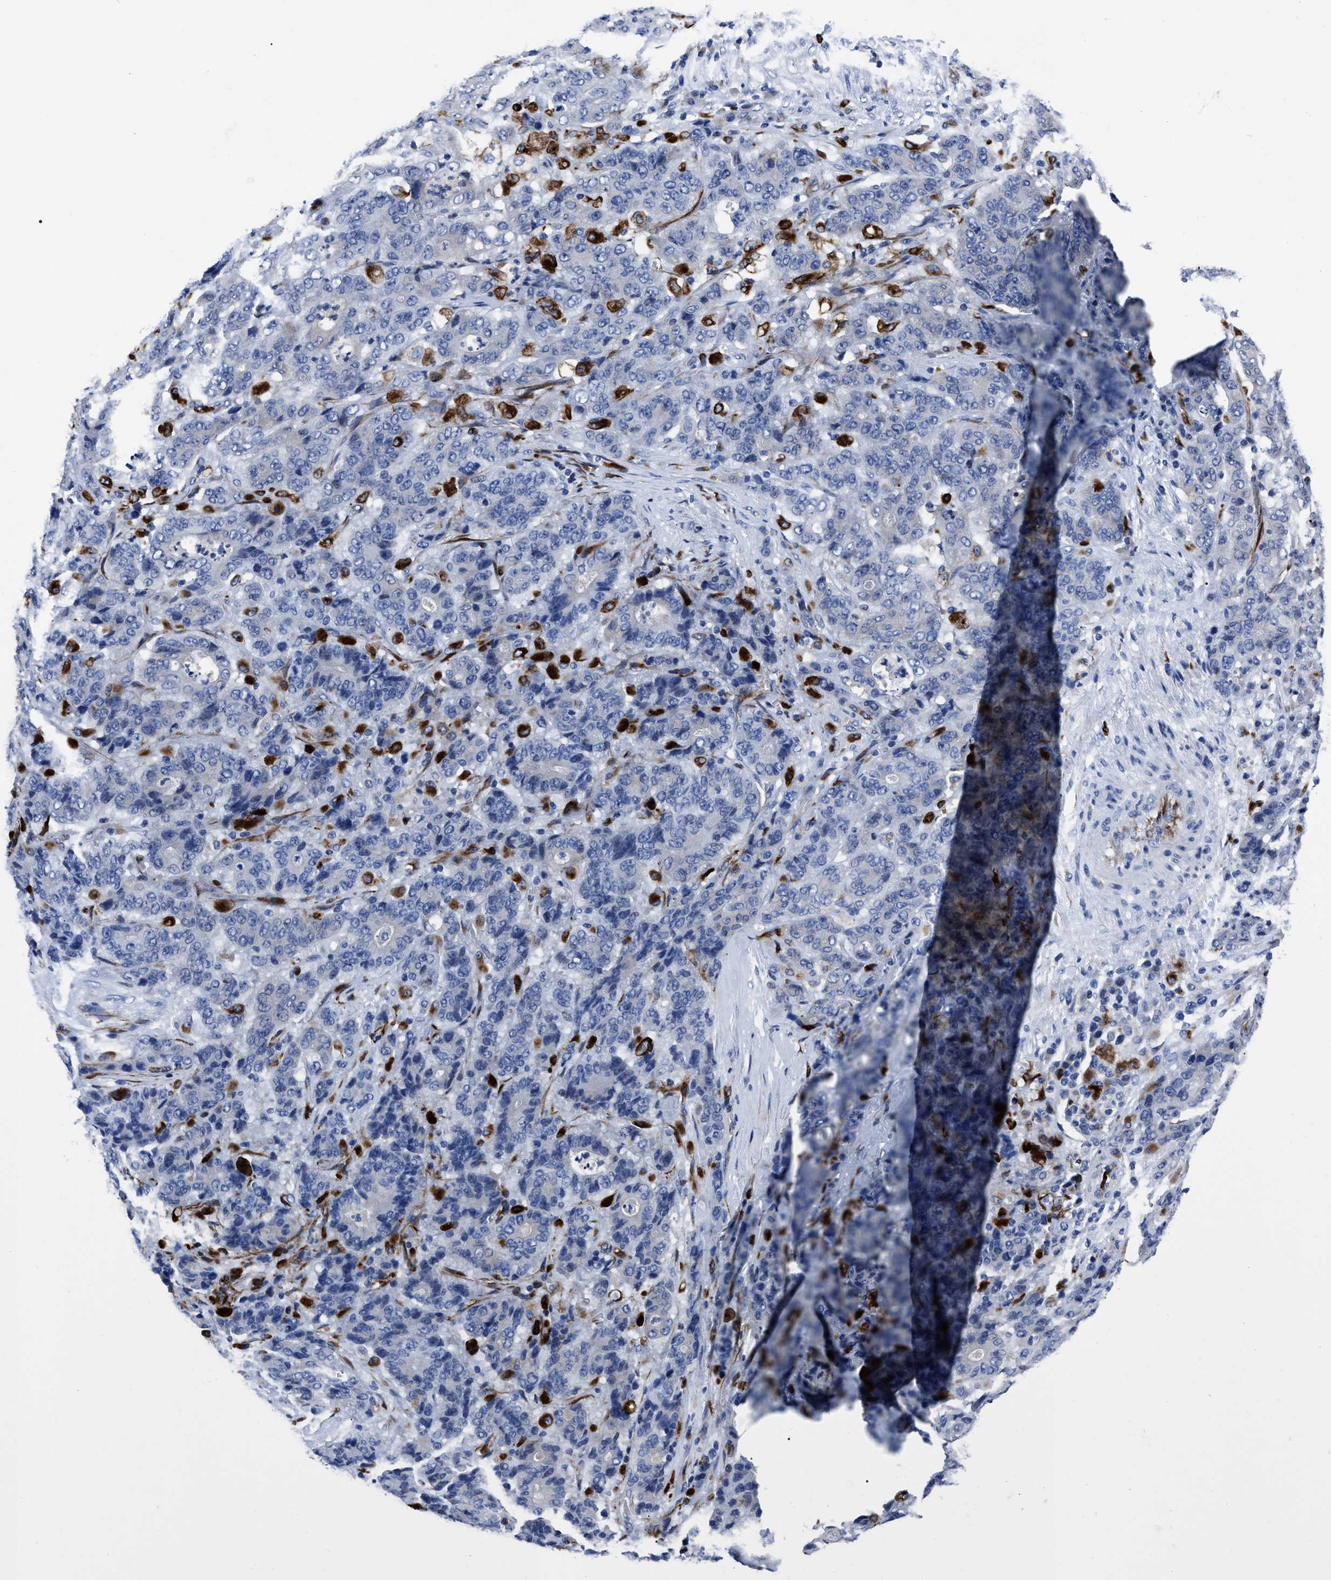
{"staining": {"intensity": "negative", "quantity": "none", "location": "none"}, "tissue": "stomach cancer", "cell_type": "Tumor cells", "image_type": "cancer", "snomed": [{"axis": "morphology", "description": "Adenocarcinoma, NOS"}, {"axis": "topography", "description": "Stomach"}], "caption": "There is no significant staining in tumor cells of stomach cancer.", "gene": "OR10G3", "patient": {"sex": "female", "age": 73}}